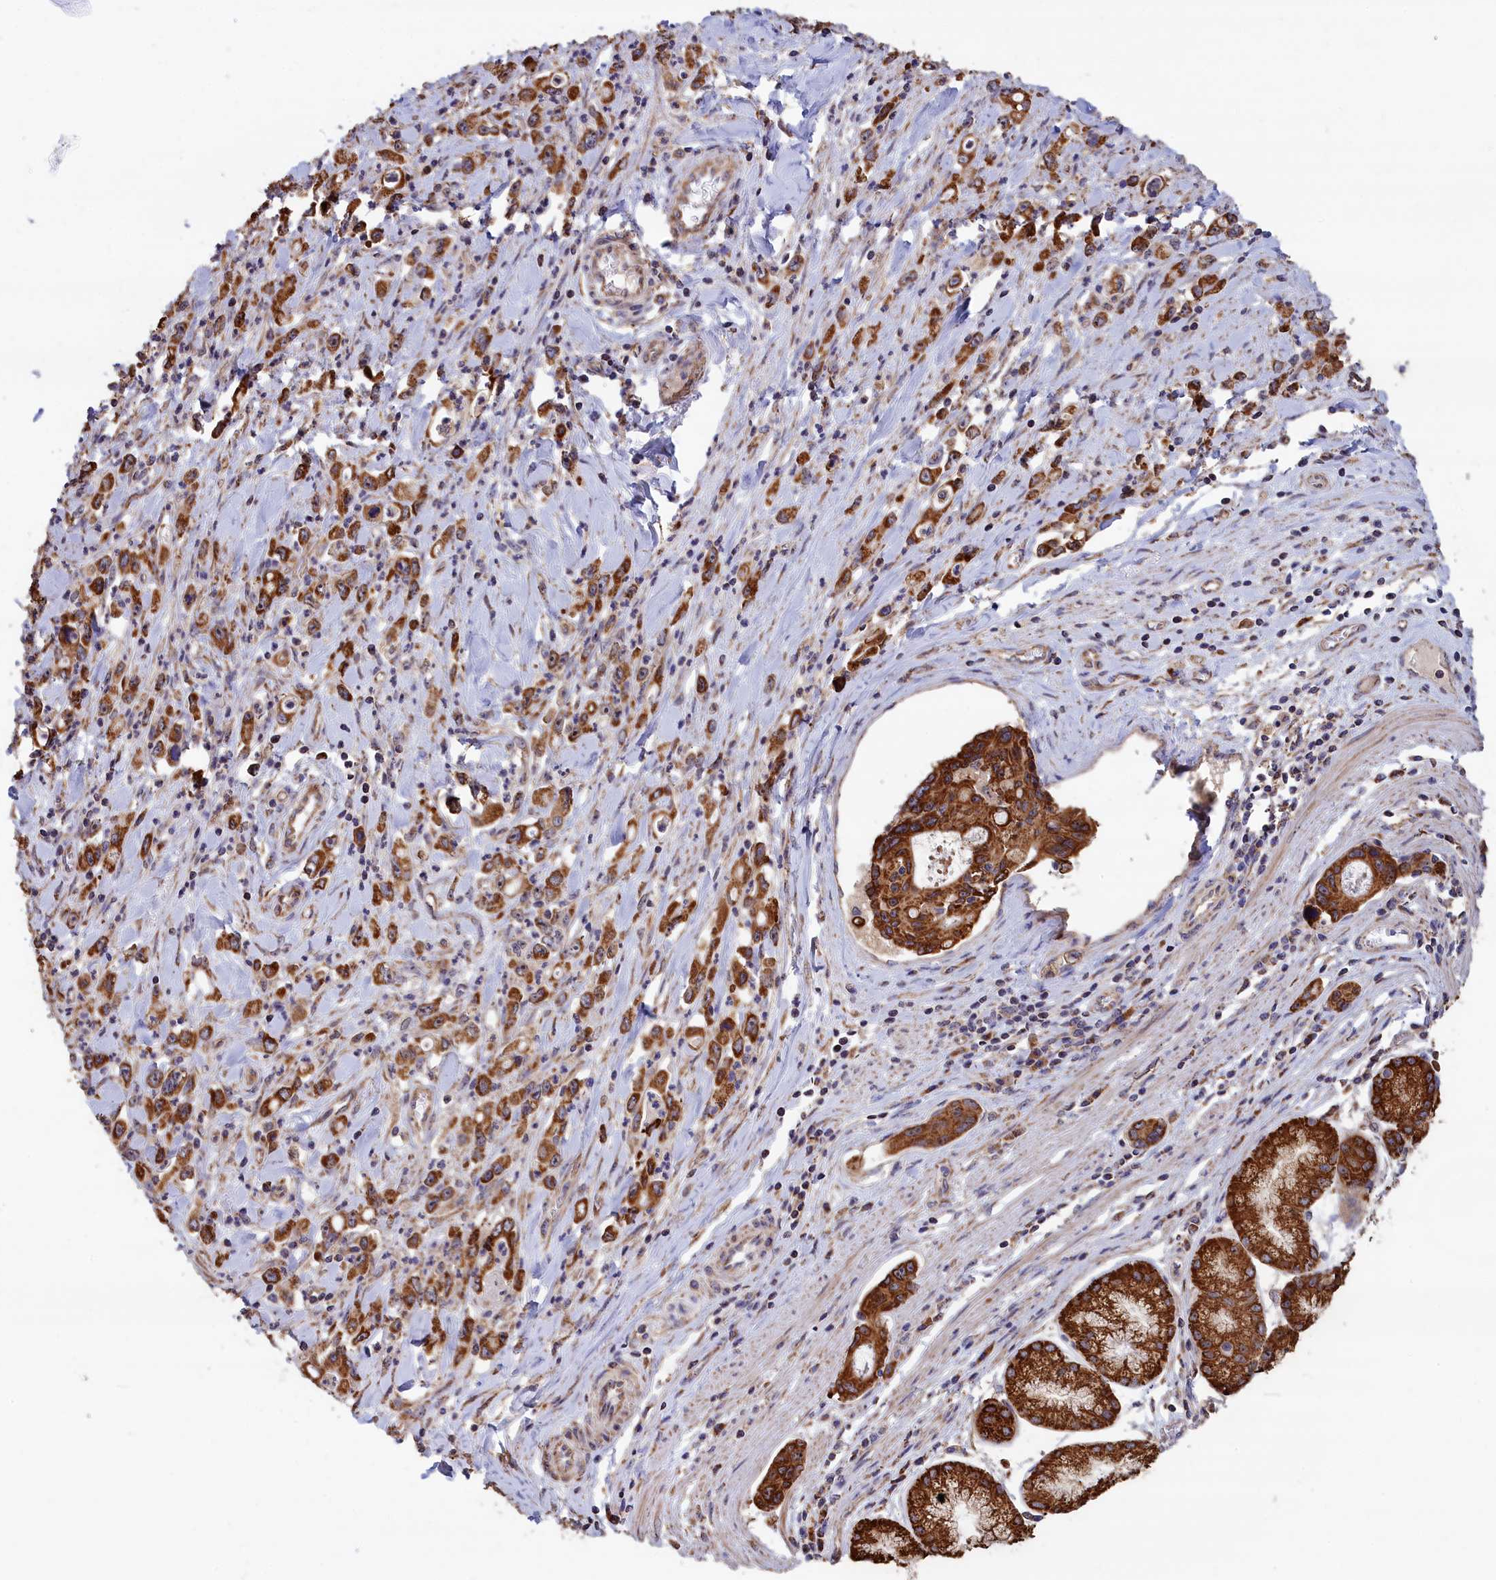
{"staining": {"intensity": "strong", "quantity": ">75%", "location": "cytoplasmic/membranous"}, "tissue": "stomach cancer", "cell_type": "Tumor cells", "image_type": "cancer", "snomed": [{"axis": "morphology", "description": "Adenocarcinoma, NOS"}, {"axis": "topography", "description": "Stomach, lower"}], "caption": "IHC image of stomach cancer (adenocarcinoma) stained for a protein (brown), which reveals high levels of strong cytoplasmic/membranous staining in about >75% of tumor cells.", "gene": "ZNF816", "patient": {"sex": "female", "age": 43}}